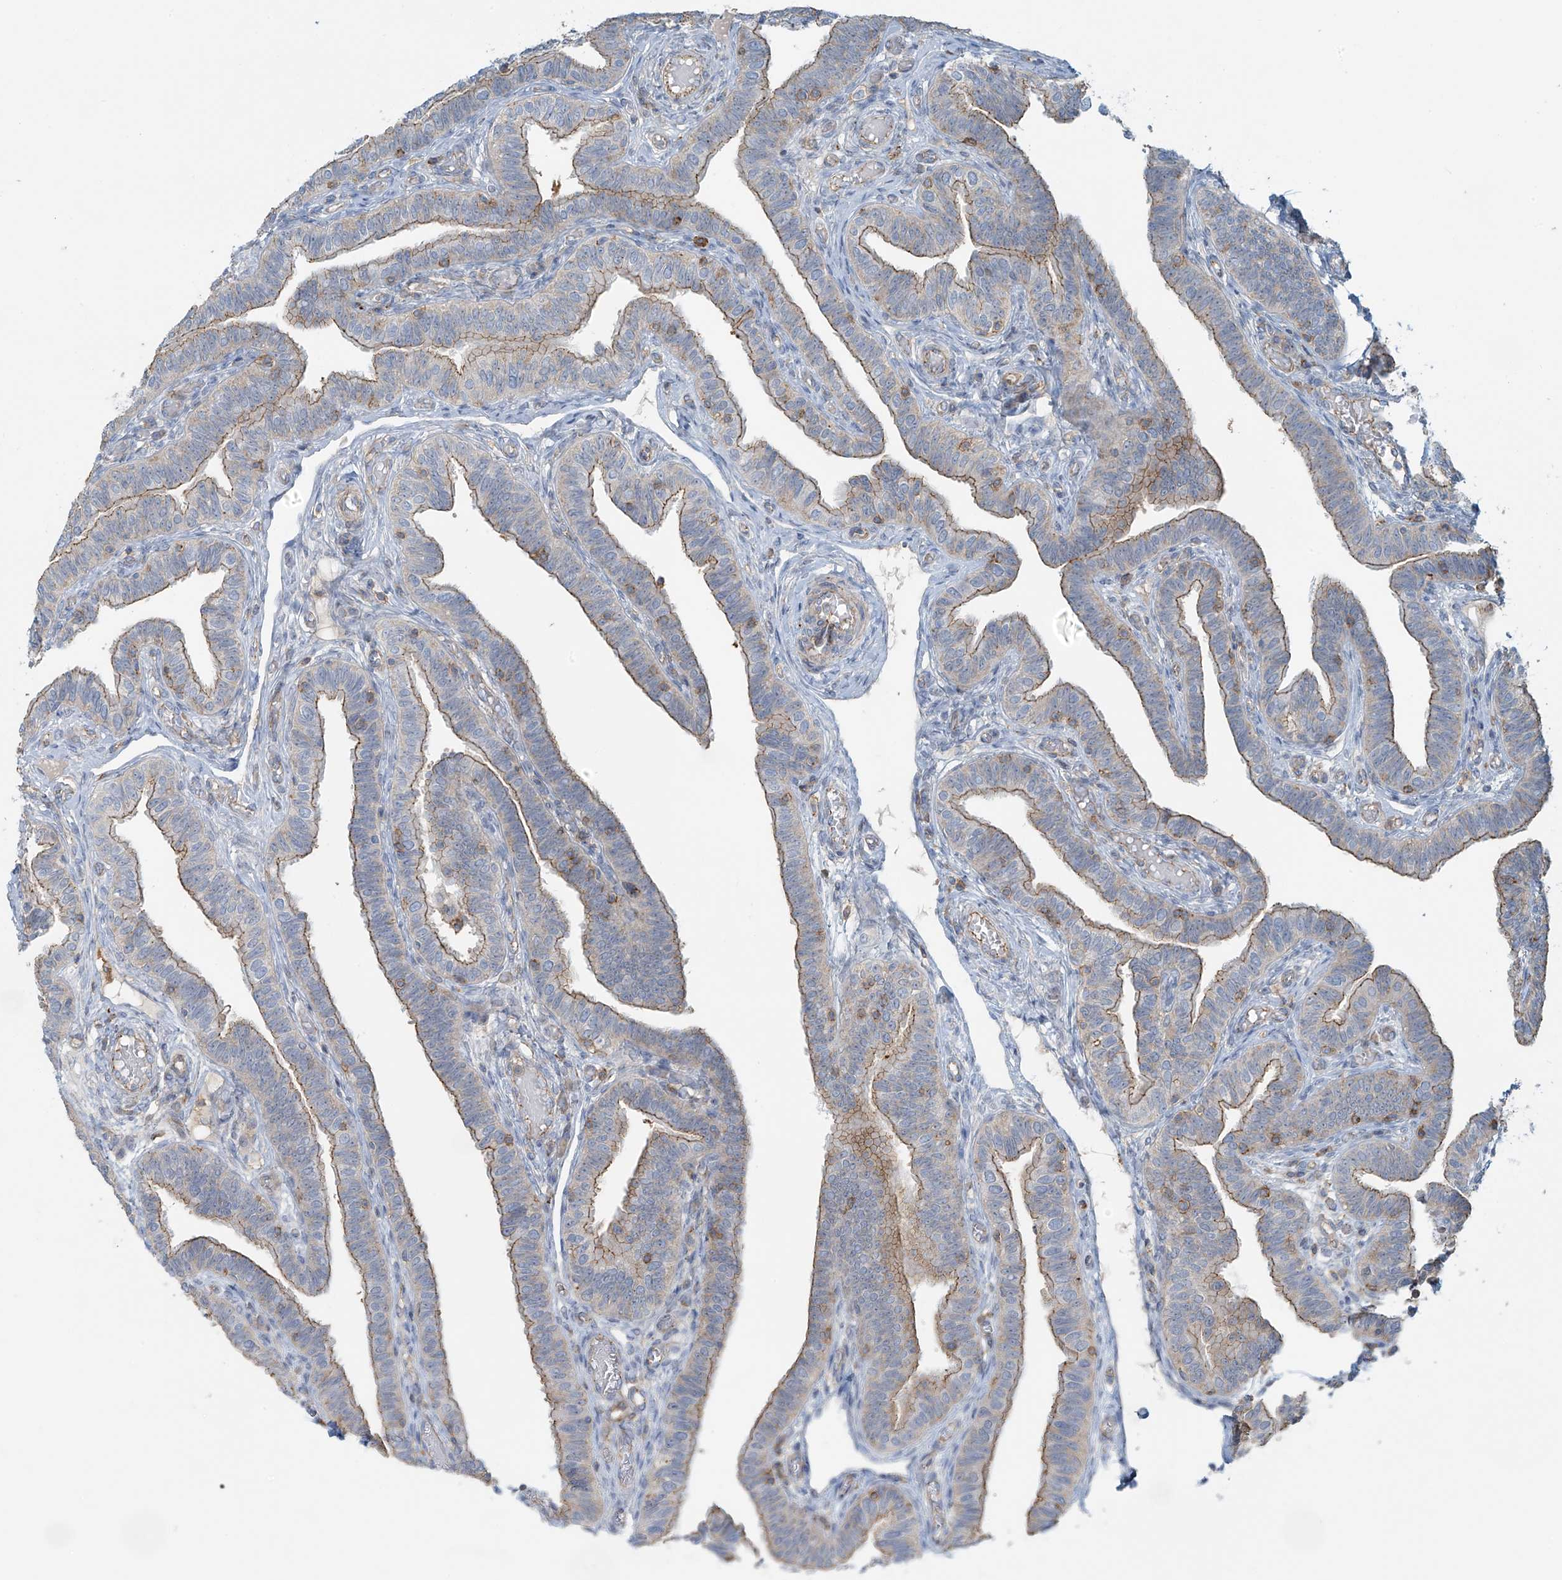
{"staining": {"intensity": "moderate", "quantity": ">75%", "location": "cytoplasmic/membranous"}, "tissue": "fallopian tube", "cell_type": "Glandular cells", "image_type": "normal", "snomed": [{"axis": "morphology", "description": "Normal tissue, NOS"}, {"axis": "topography", "description": "Fallopian tube"}], "caption": "Immunohistochemistry image of normal fallopian tube: human fallopian tube stained using immunohistochemistry displays medium levels of moderate protein expression localized specifically in the cytoplasmic/membranous of glandular cells, appearing as a cytoplasmic/membranous brown color.", "gene": "SLC9A2", "patient": {"sex": "female", "age": 39}}